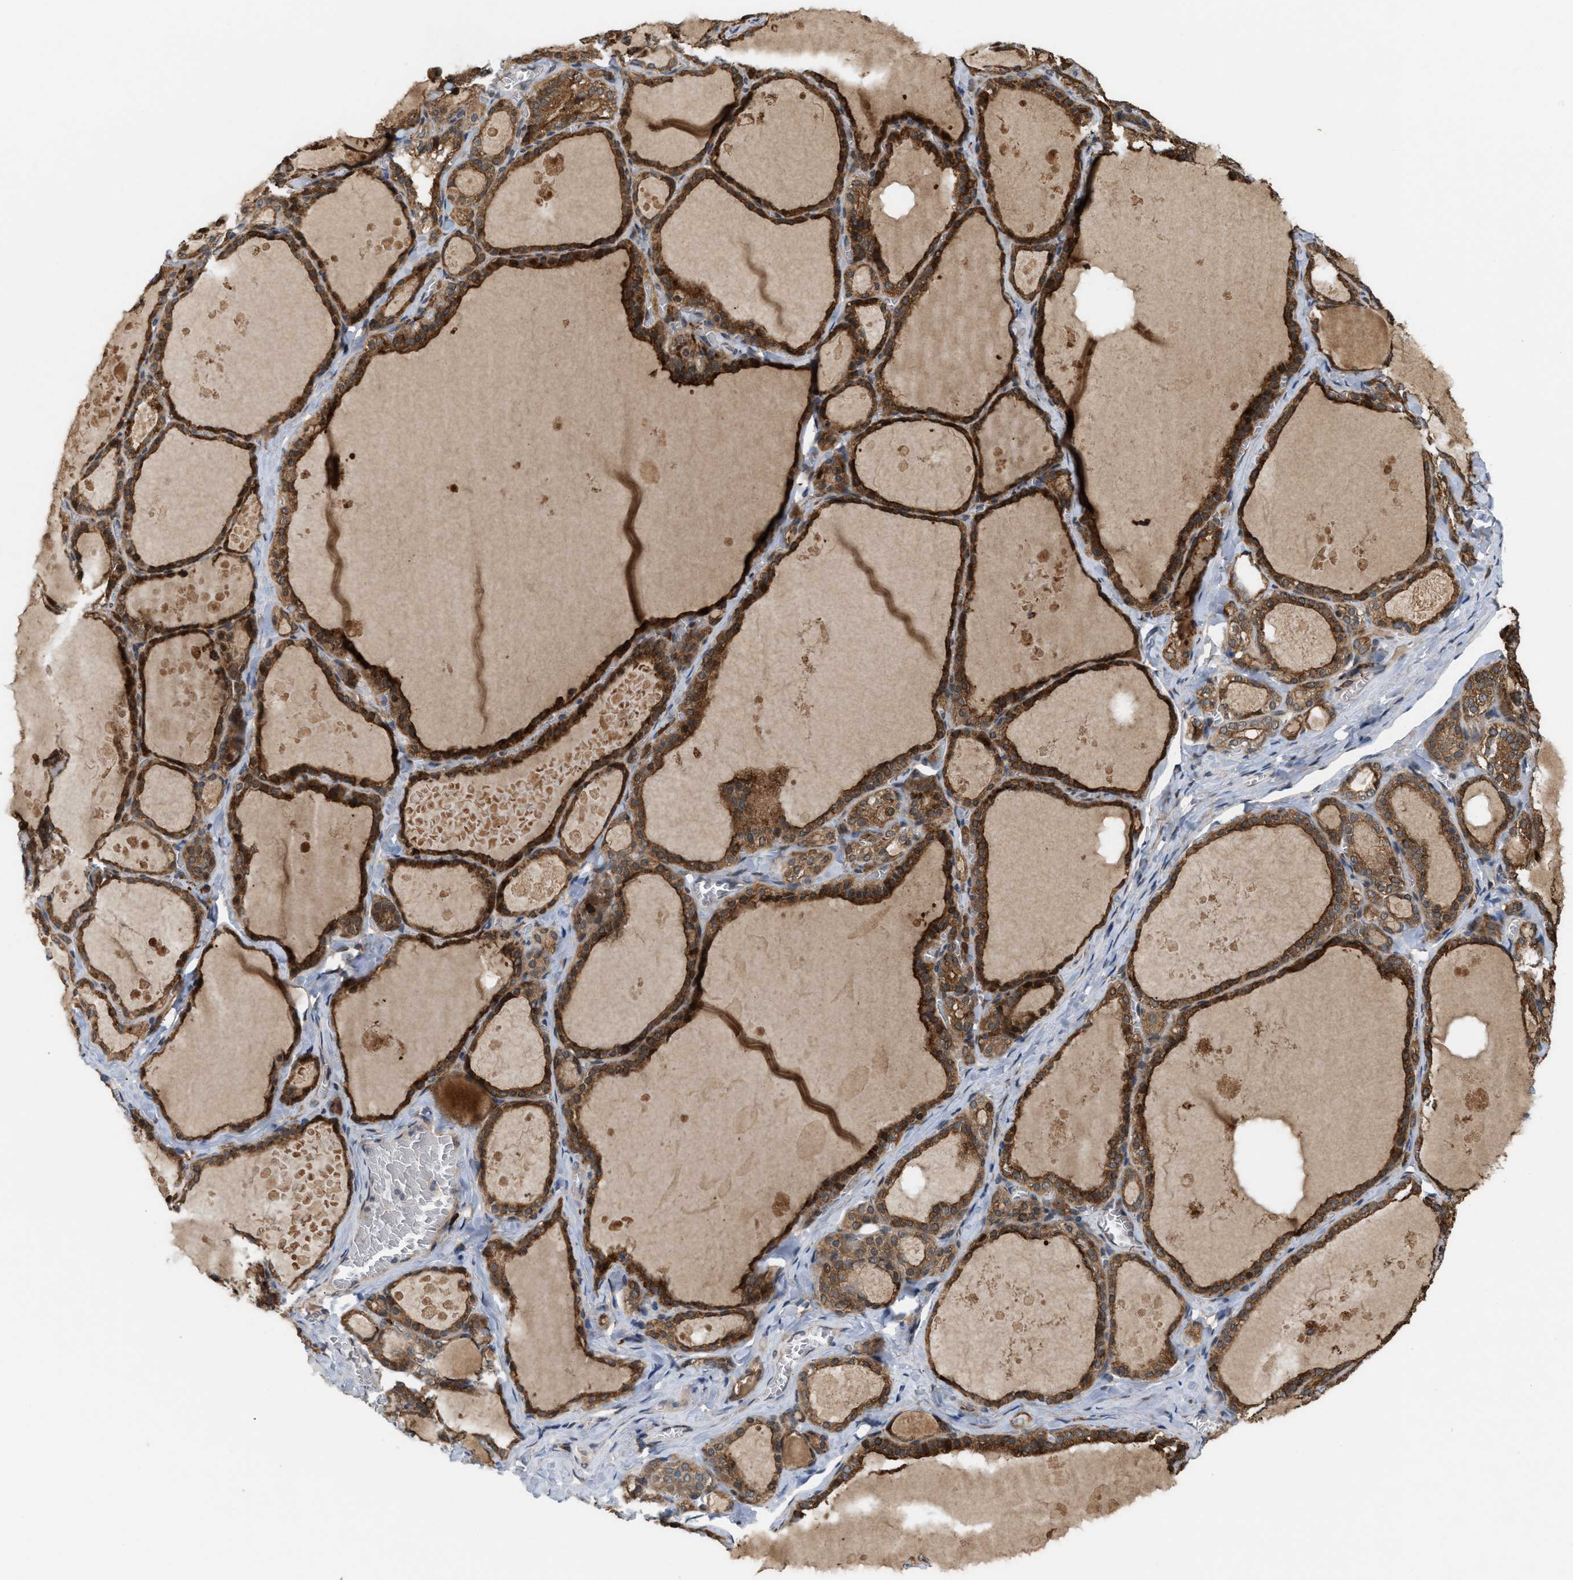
{"staining": {"intensity": "strong", "quantity": ">75%", "location": "cytoplasmic/membranous"}, "tissue": "thyroid gland", "cell_type": "Glandular cells", "image_type": "normal", "snomed": [{"axis": "morphology", "description": "Normal tissue, NOS"}, {"axis": "topography", "description": "Thyroid gland"}], "caption": "Protein staining of unremarkable thyroid gland displays strong cytoplasmic/membranous expression in approximately >75% of glandular cells.", "gene": "MFSD6", "patient": {"sex": "male", "age": 56}}